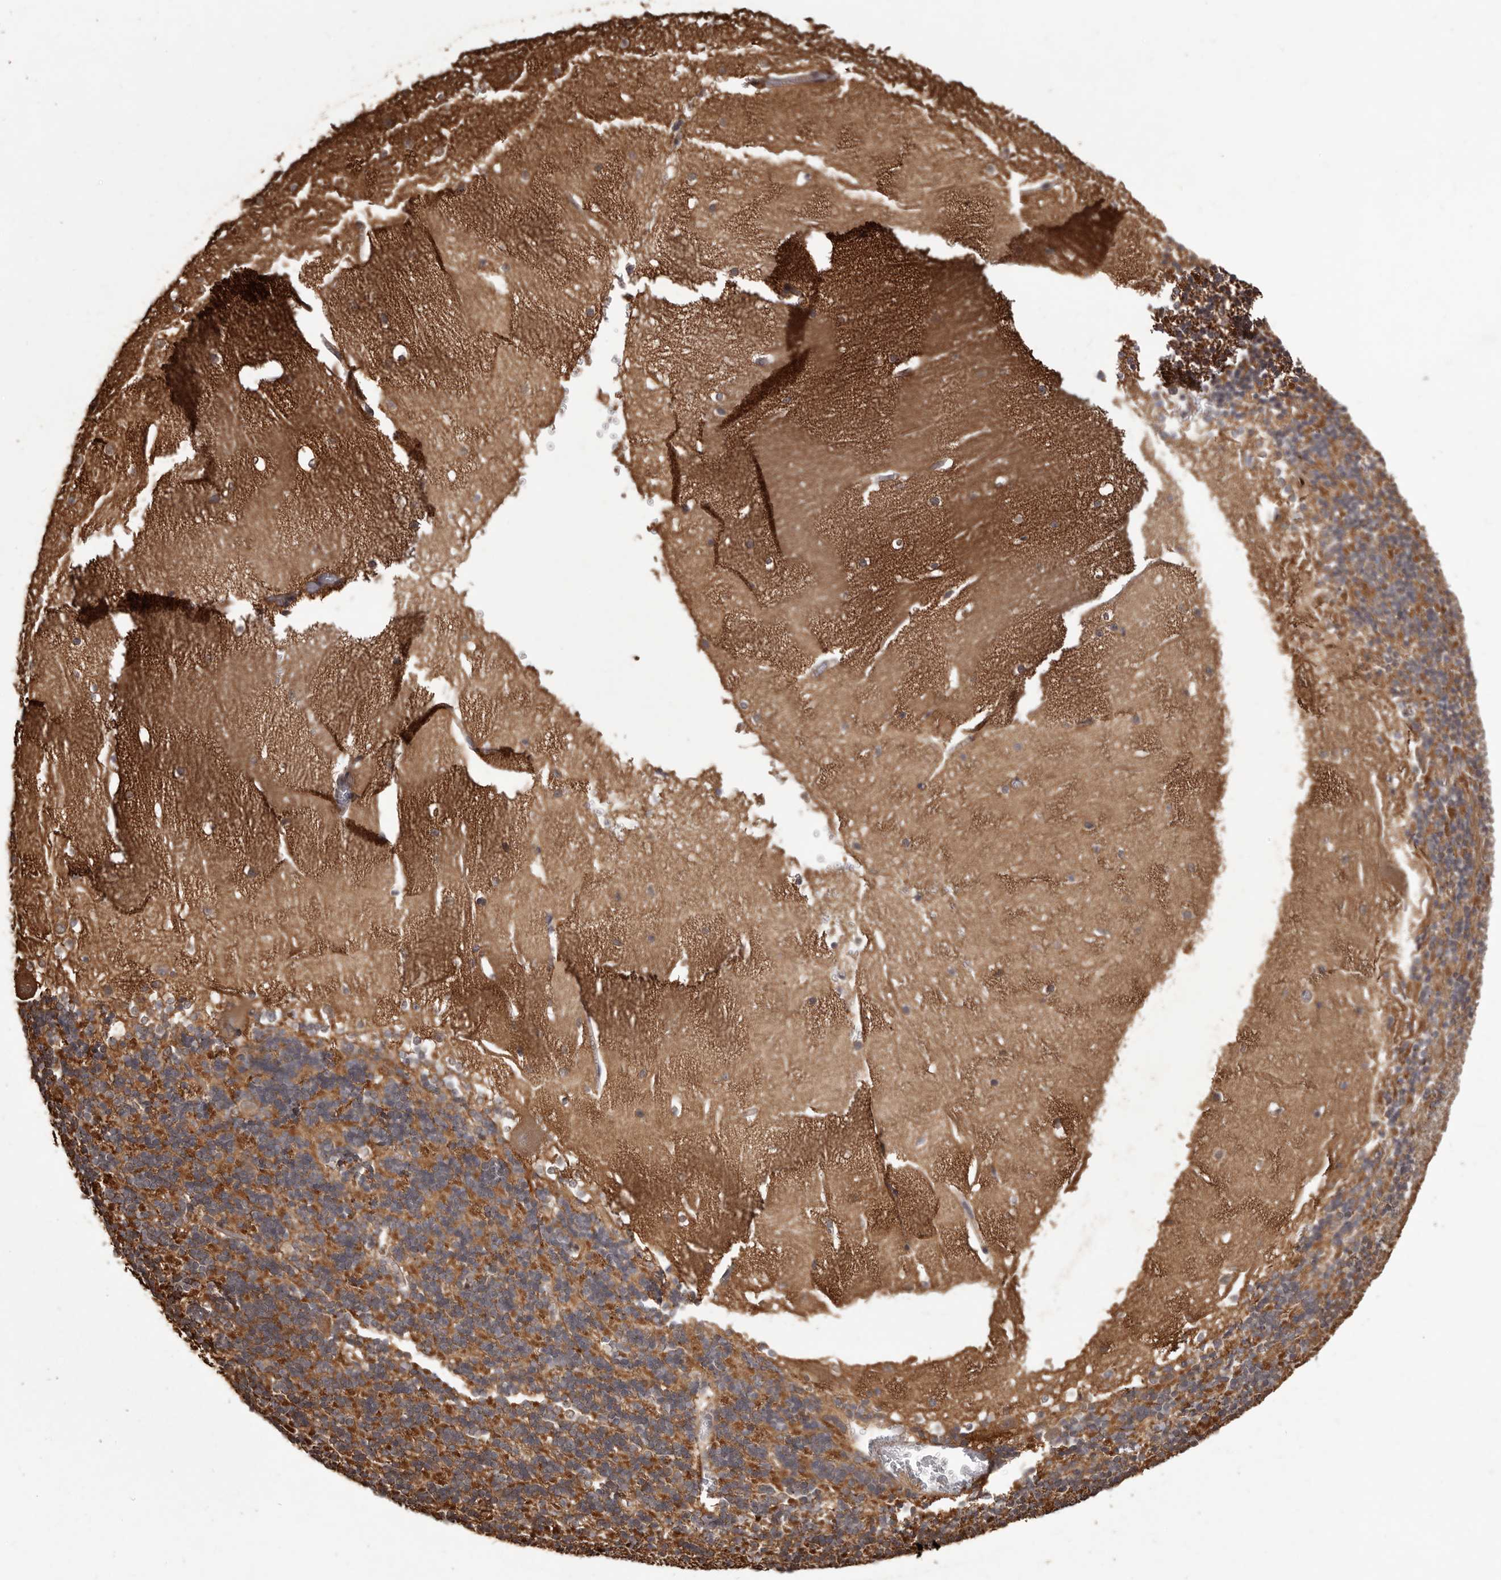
{"staining": {"intensity": "strong", "quantity": ">75%", "location": "cytoplasmic/membranous"}, "tissue": "cerebellum", "cell_type": "Cells in granular layer", "image_type": "normal", "snomed": [{"axis": "morphology", "description": "Normal tissue, NOS"}, {"axis": "topography", "description": "Cerebellum"}], "caption": "Immunohistochemistry staining of normal cerebellum, which exhibits high levels of strong cytoplasmic/membranous positivity in about >75% of cells in granular layer indicating strong cytoplasmic/membranous protein staining. The staining was performed using DAB (3,3'-diaminobenzidine) (brown) for protein detection and nuclei were counterstained in hematoxylin (blue).", "gene": "MTO1", "patient": {"sex": "male", "age": 37}}